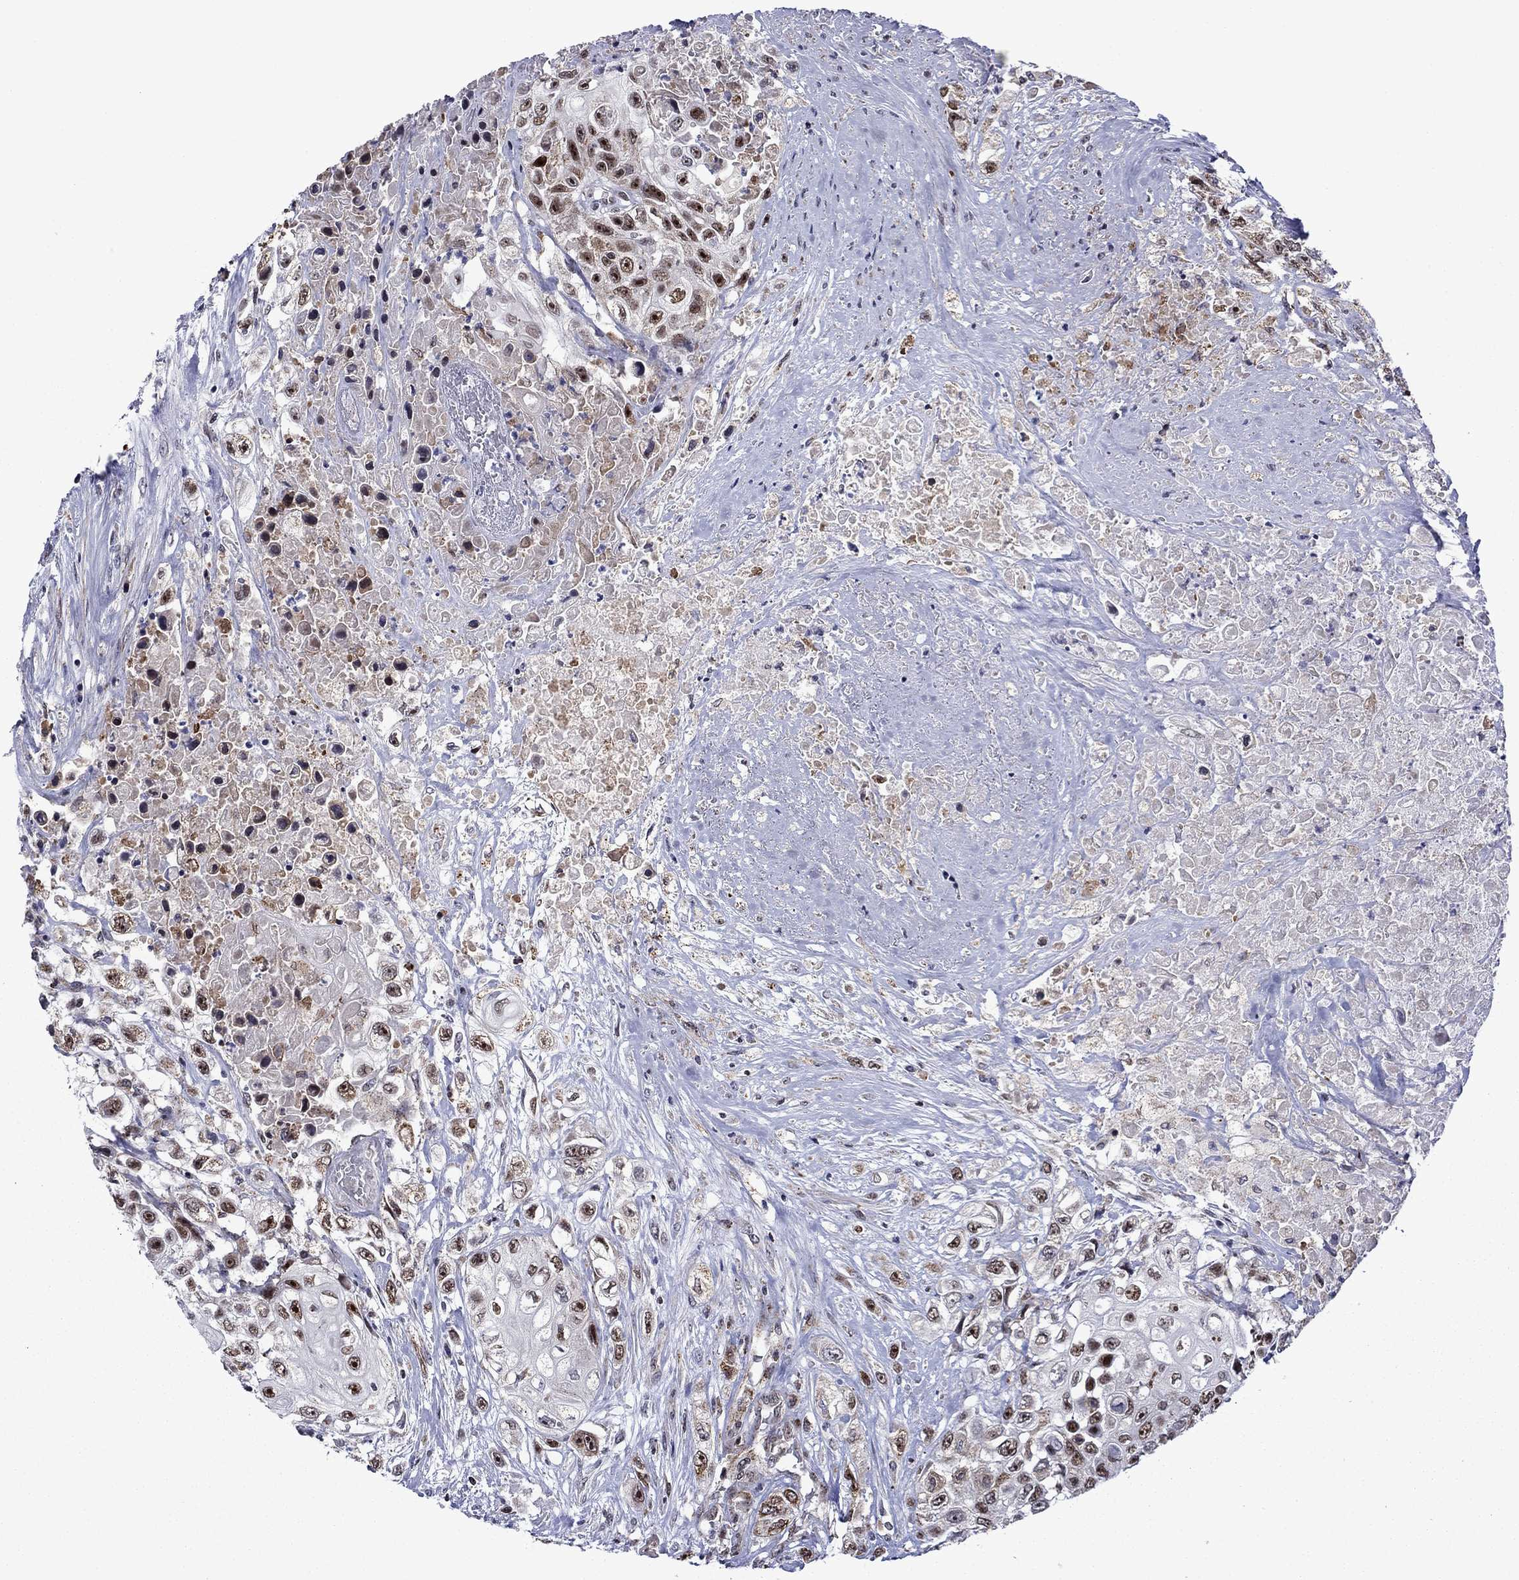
{"staining": {"intensity": "moderate", "quantity": "25%-75%", "location": "nuclear"}, "tissue": "urothelial cancer", "cell_type": "Tumor cells", "image_type": "cancer", "snomed": [{"axis": "morphology", "description": "Urothelial carcinoma, High grade"}, {"axis": "topography", "description": "Urinary bladder"}], "caption": "The photomicrograph demonstrates staining of urothelial cancer, revealing moderate nuclear protein staining (brown color) within tumor cells.", "gene": "SURF2", "patient": {"sex": "female", "age": 56}}